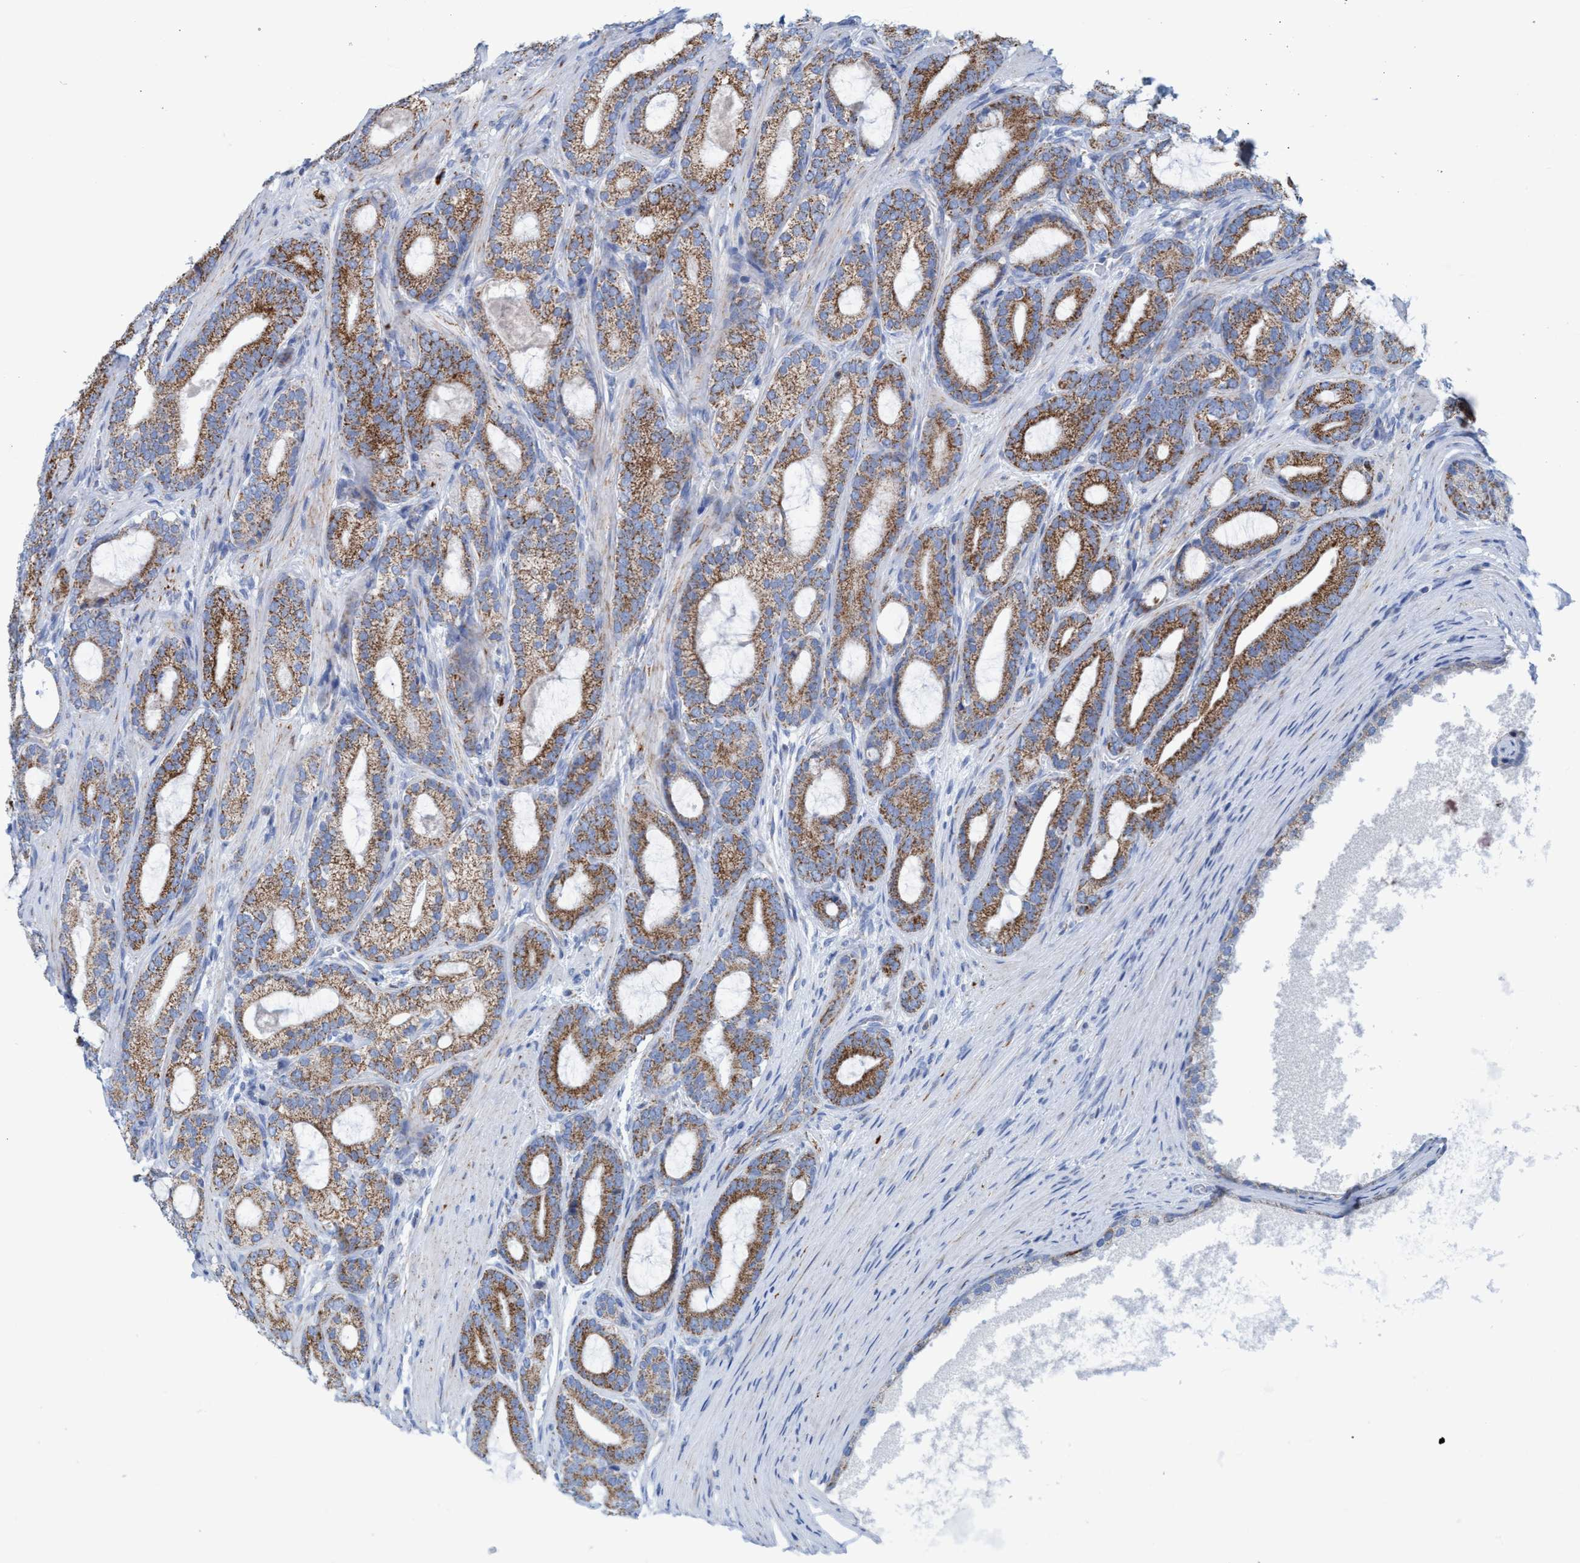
{"staining": {"intensity": "moderate", "quantity": ">75%", "location": "cytoplasmic/membranous"}, "tissue": "prostate cancer", "cell_type": "Tumor cells", "image_type": "cancer", "snomed": [{"axis": "morphology", "description": "Adenocarcinoma, High grade"}, {"axis": "topography", "description": "Prostate"}], "caption": "DAB immunohistochemical staining of human prostate cancer demonstrates moderate cytoplasmic/membranous protein expression in approximately >75% of tumor cells. (brown staining indicates protein expression, while blue staining denotes nuclei).", "gene": "GGA3", "patient": {"sex": "male", "age": 60}}